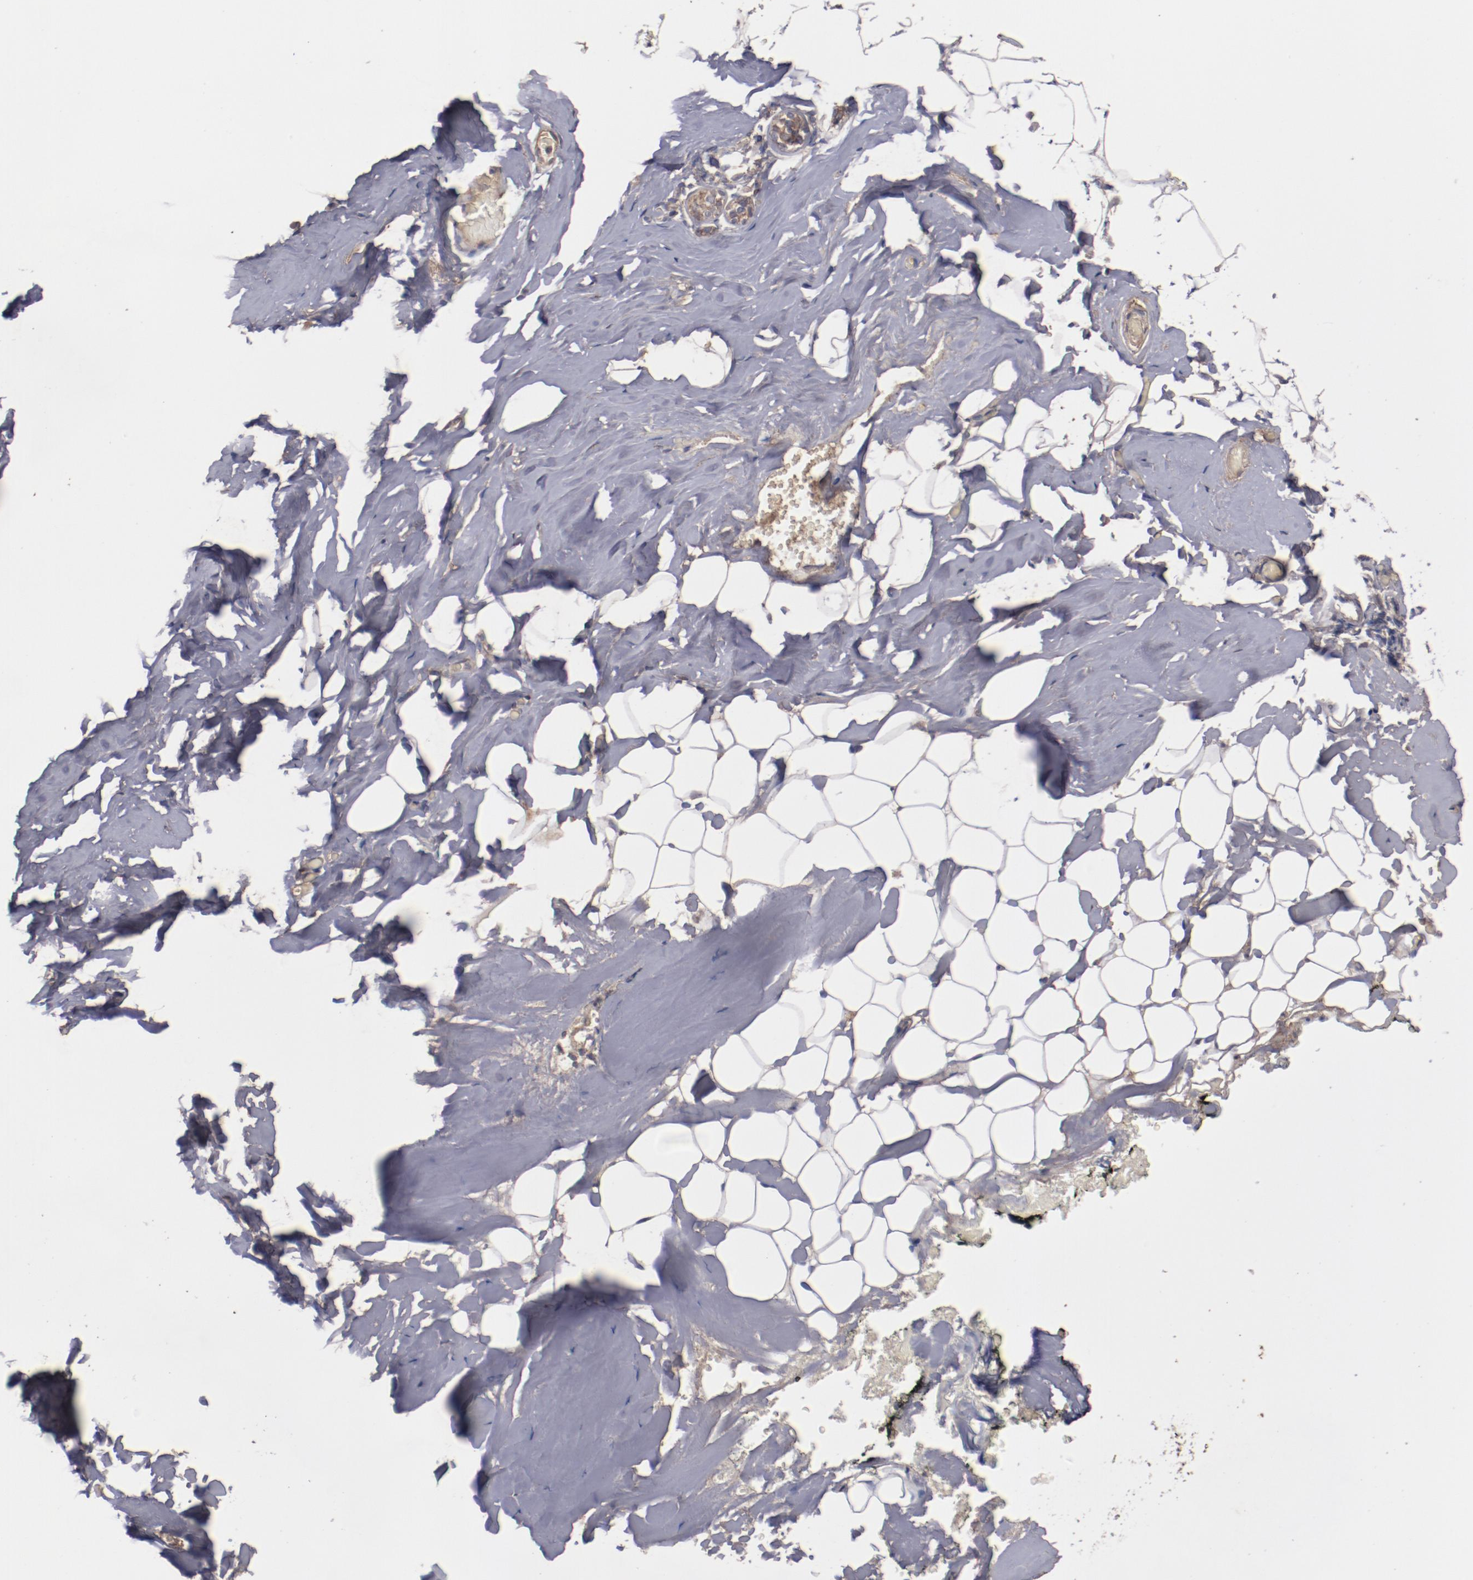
{"staining": {"intensity": "negative", "quantity": "none", "location": "none"}, "tissue": "breast", "cell_type": "Adipocytes", "image_type": "normal", "snomed": [{"axis": "morphology", "description": "Normal tissue, NOS"}, {"axis": "topography", "description": "Breast"}, {"axis": "topography", "description": "Soft tissue"}], "caption": "Adipocytes are negative for protein expression in unremarkable human breast.", "gene": "DIPK2B", "patient": {"sex": "female", "age": 75}}